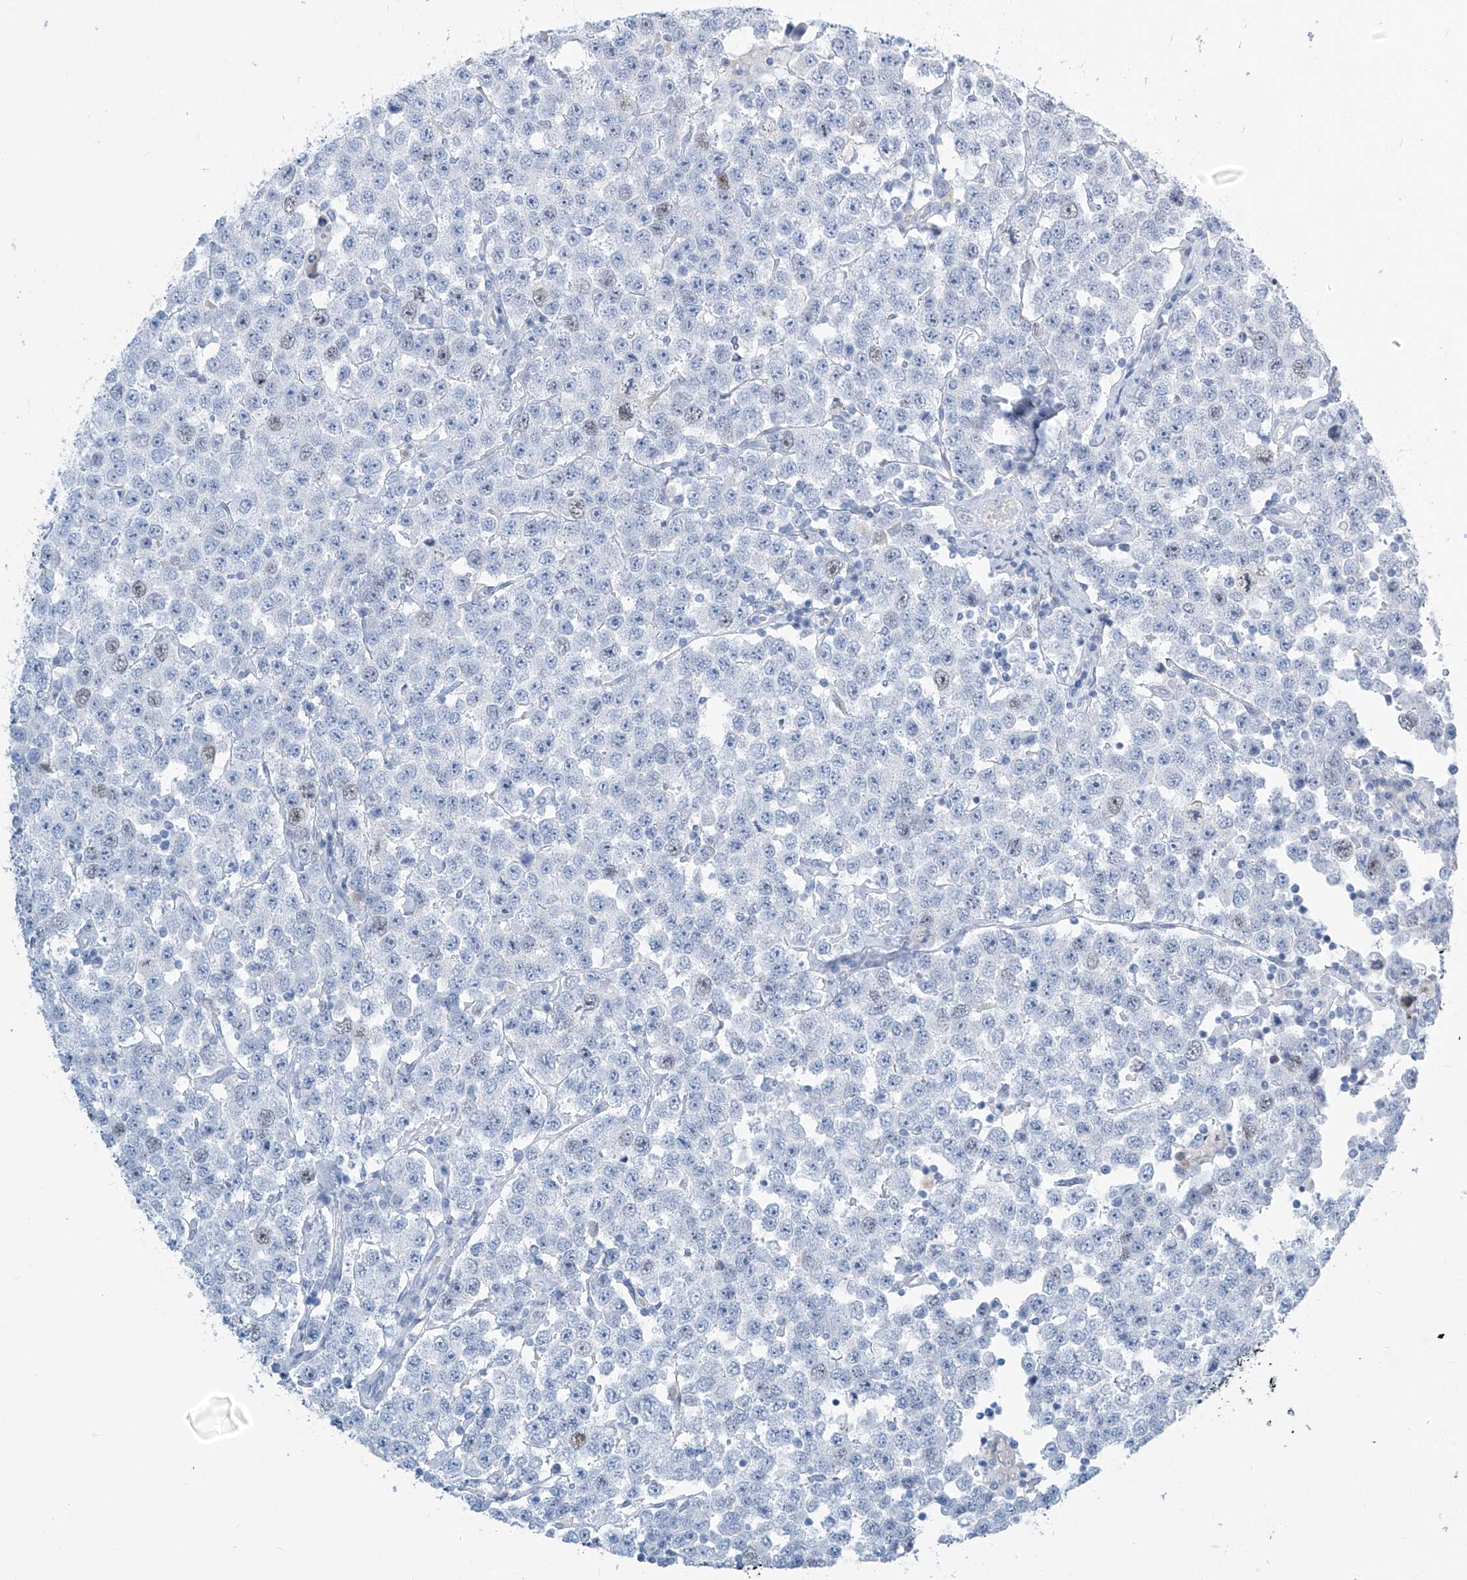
{"staining": {"intensity": "negative", "quantity": "none", "location": "none"}, "tissue": "testis cancer", "cell_type": "Tumor cells", "image_type": "cancer", "snomed": [{"axis": "morphology", "description": "Seminoma, NOS"}, {"axis": "topography", "description": "Testis"}], "caption": "Photomicrograph shows no protein positivity in tumor cells of testis cancer (seminoma) tissue. (DAB immunohistochemistry with hematoxylin counter stain).", "gene": "SGO2", "patient": {"sex": "male", "age": 28}}